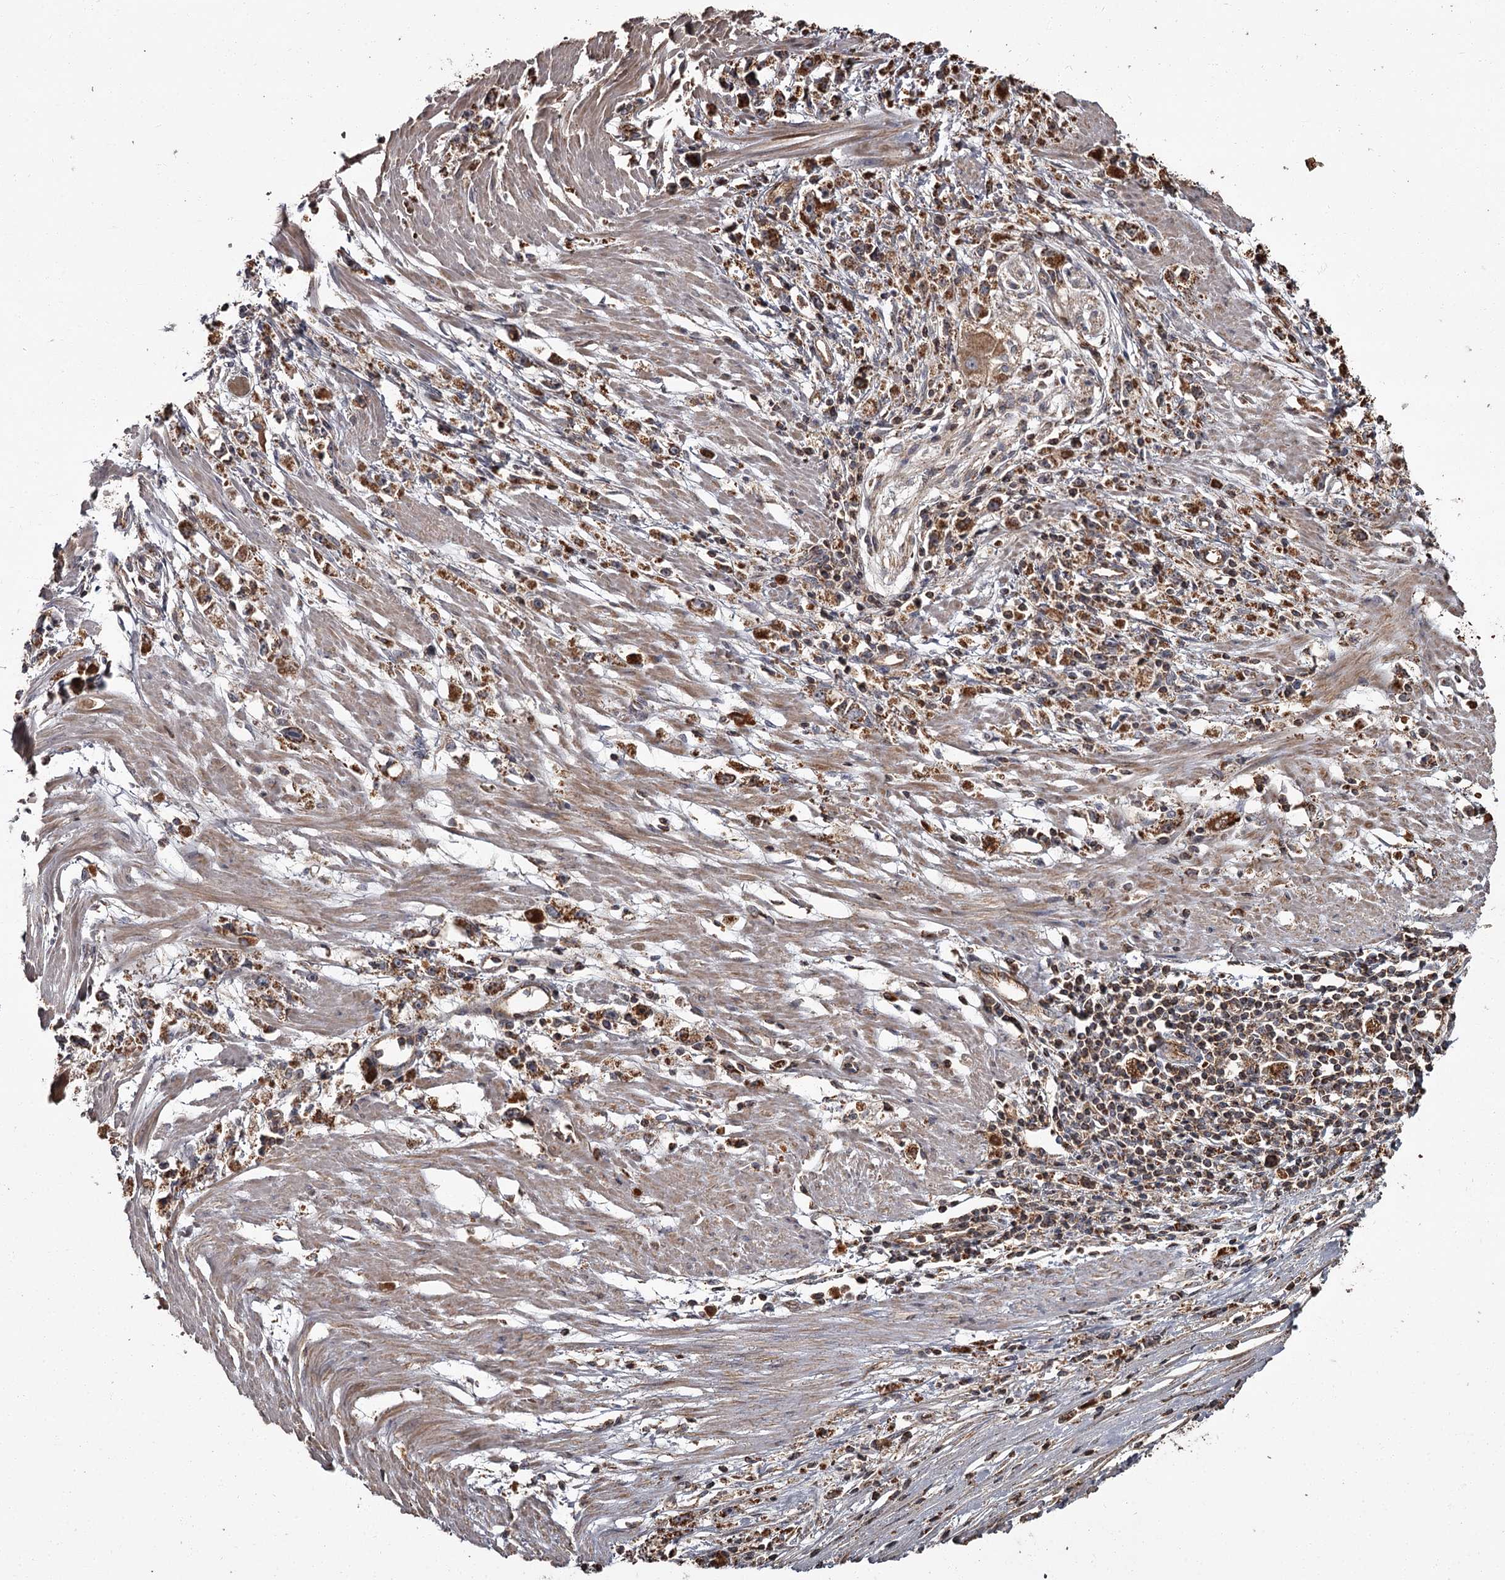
{"staining": {"intensity": "strong", "quantity": ">75%", "location": "cytoplasmic/membranous"}, "tissue": "stomach cancer", "cell_type": "Tumor cells", "image_type": "cancer", "snomed": [{"axis": "morphology", "description": "Adenocarcinoma, NOS"}, {"axis": "topography", "description": "Stomach"}], "caption": "Human stomach cancer (adenocarcinoma) stained with a protein marker exhibits strong staining in tumor cells.", "gene": "THAP9", "patient": {"sex": "female", "age": 59}}